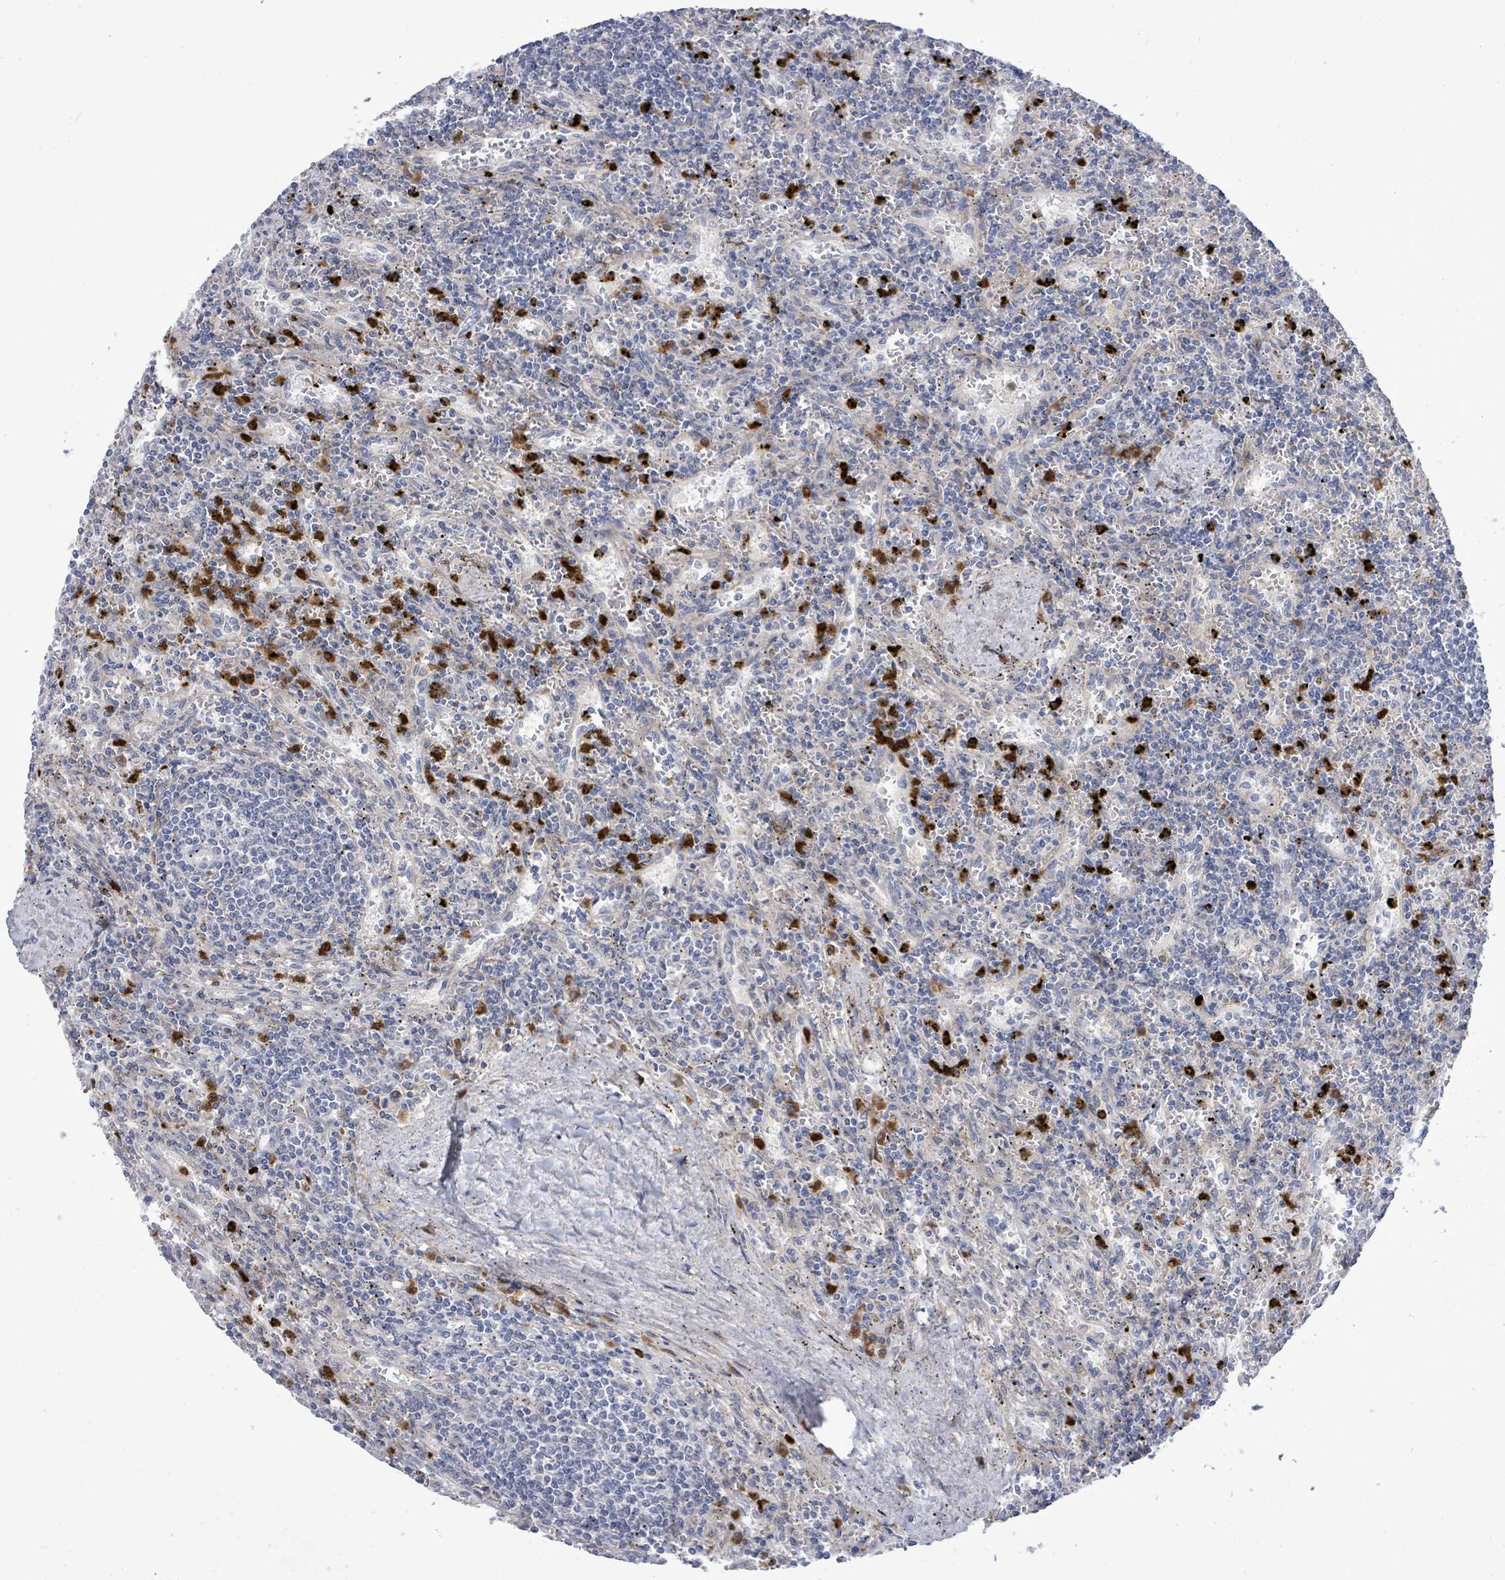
{"staining": {"intensity": "negative", "quantity": "none", "location": "none"}, "tissue": "lymphoma", "cell_type": "Tumor cells", "image_type": "cancer", "snomed": [{"axis": "morphology", "description": "Malignant lymphoma, non-Hodgkin's type, Low grade"}, {"axis": "topography", "description": "Spleen"}], "caption": "High magnification brightfield microscopy of lymphoma stained with DAB (3,3'-diaminobenzidine) (brown) and counterstained with hematoxylin (blue): tumor cells show no significant expression. The staining is performed using DAB (3,3'-diaminobenzidine) brown chromogen with nuclei counter-stained in using hematoxylin.", "gene": "SAR1A", "patient": {"sex": "male", "age": 76}}